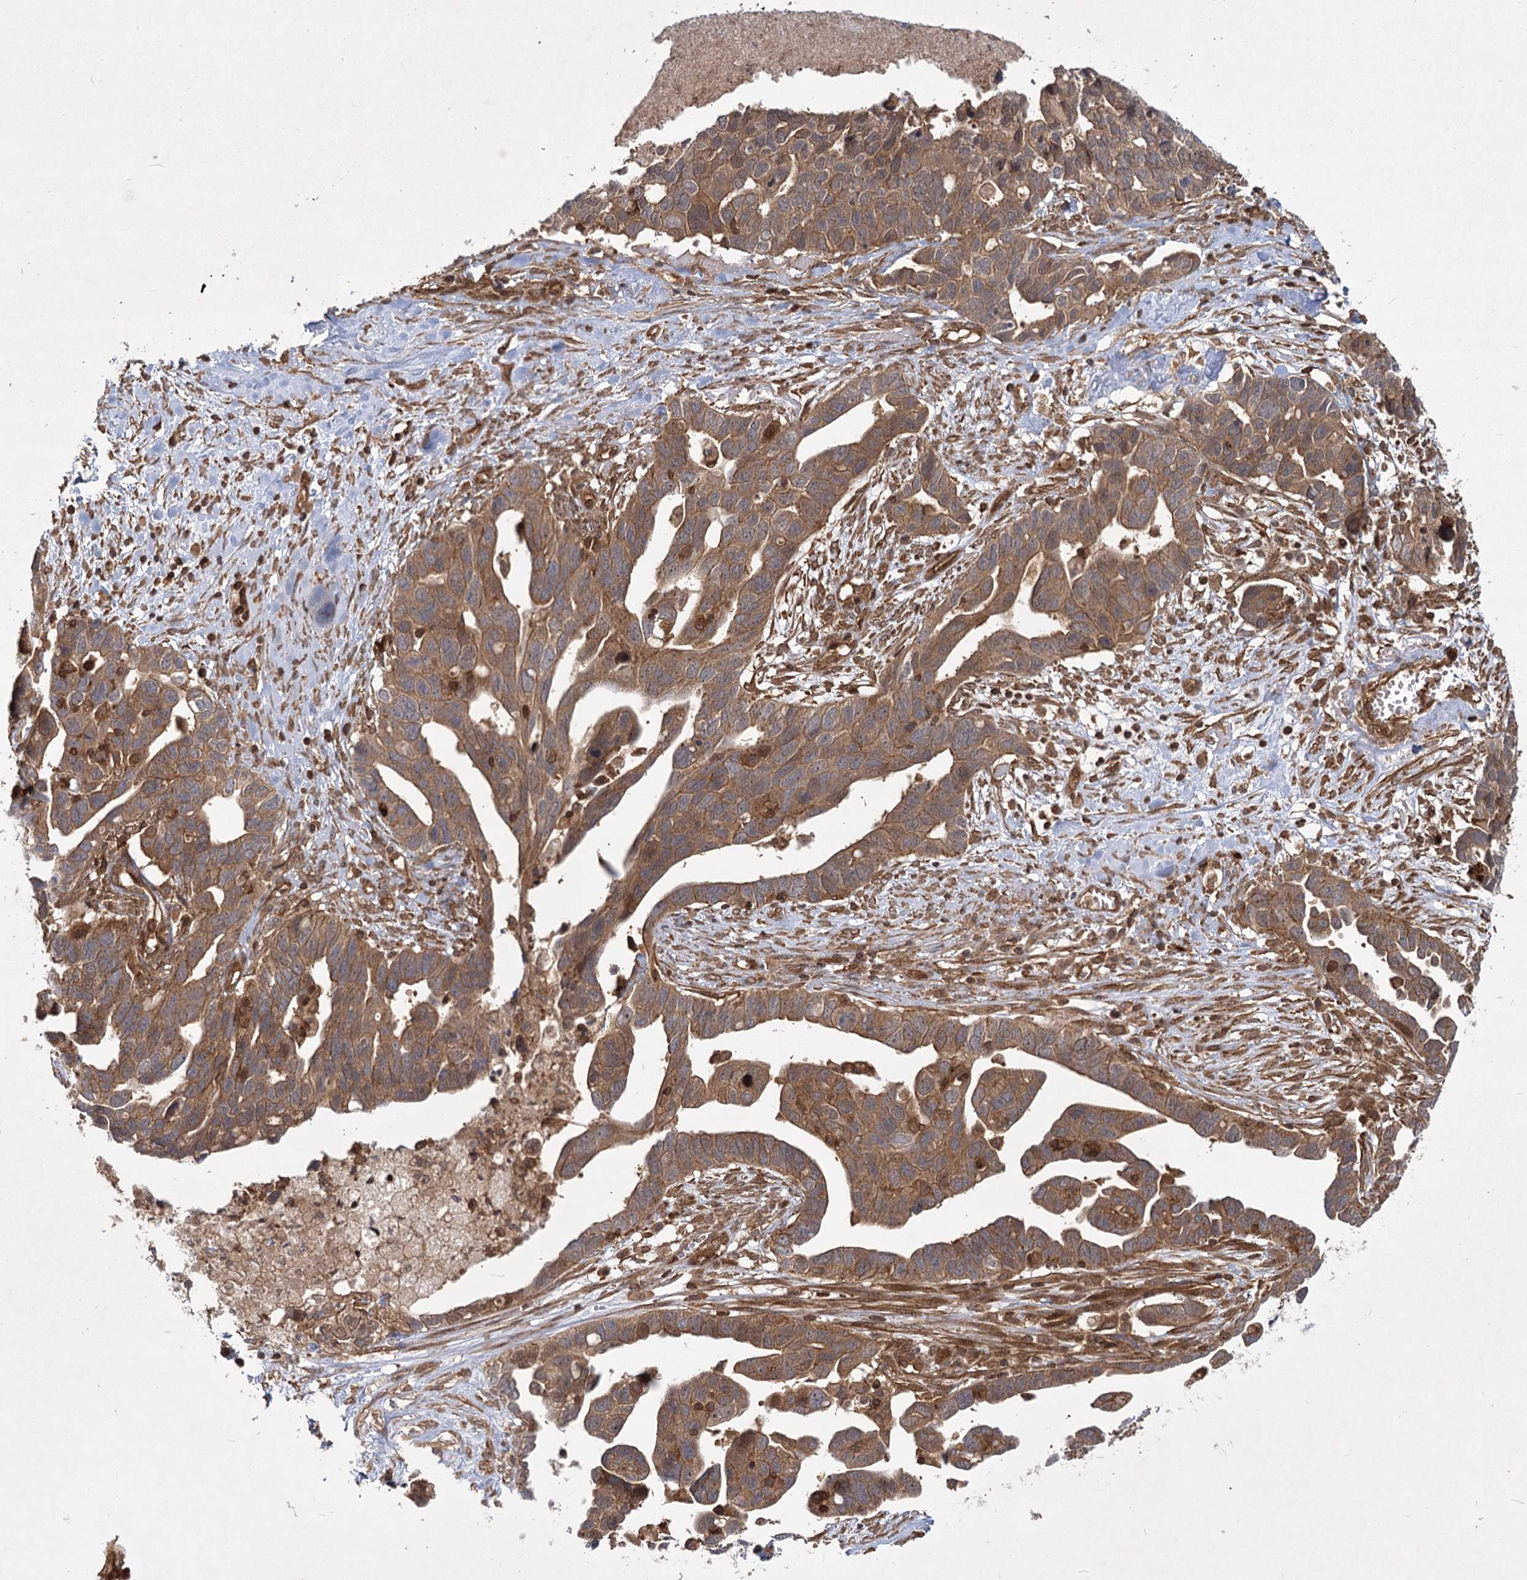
{"staining": {"intensity": "moderate", "quantity": ">75%", "location": "cytoplasmic/membranous"}, "tissue": "ovarian cancer", "cell_type": "Tumor cells", "image_type": "cancer", "snomed": [{"axis": "morphology", "description": "Cystadenocarcinoma, serous, NOS"}, {"axis": "topography", "description": "Ovary"}], "caption": "Tumor cells reveal moderate cytoplasmic/membranous positivity in approximately >75% of cells in ovarian serous cystadenocarcinoma.", "gene": "MDFIC", "patient": {"sex": "female", "age": 54}}